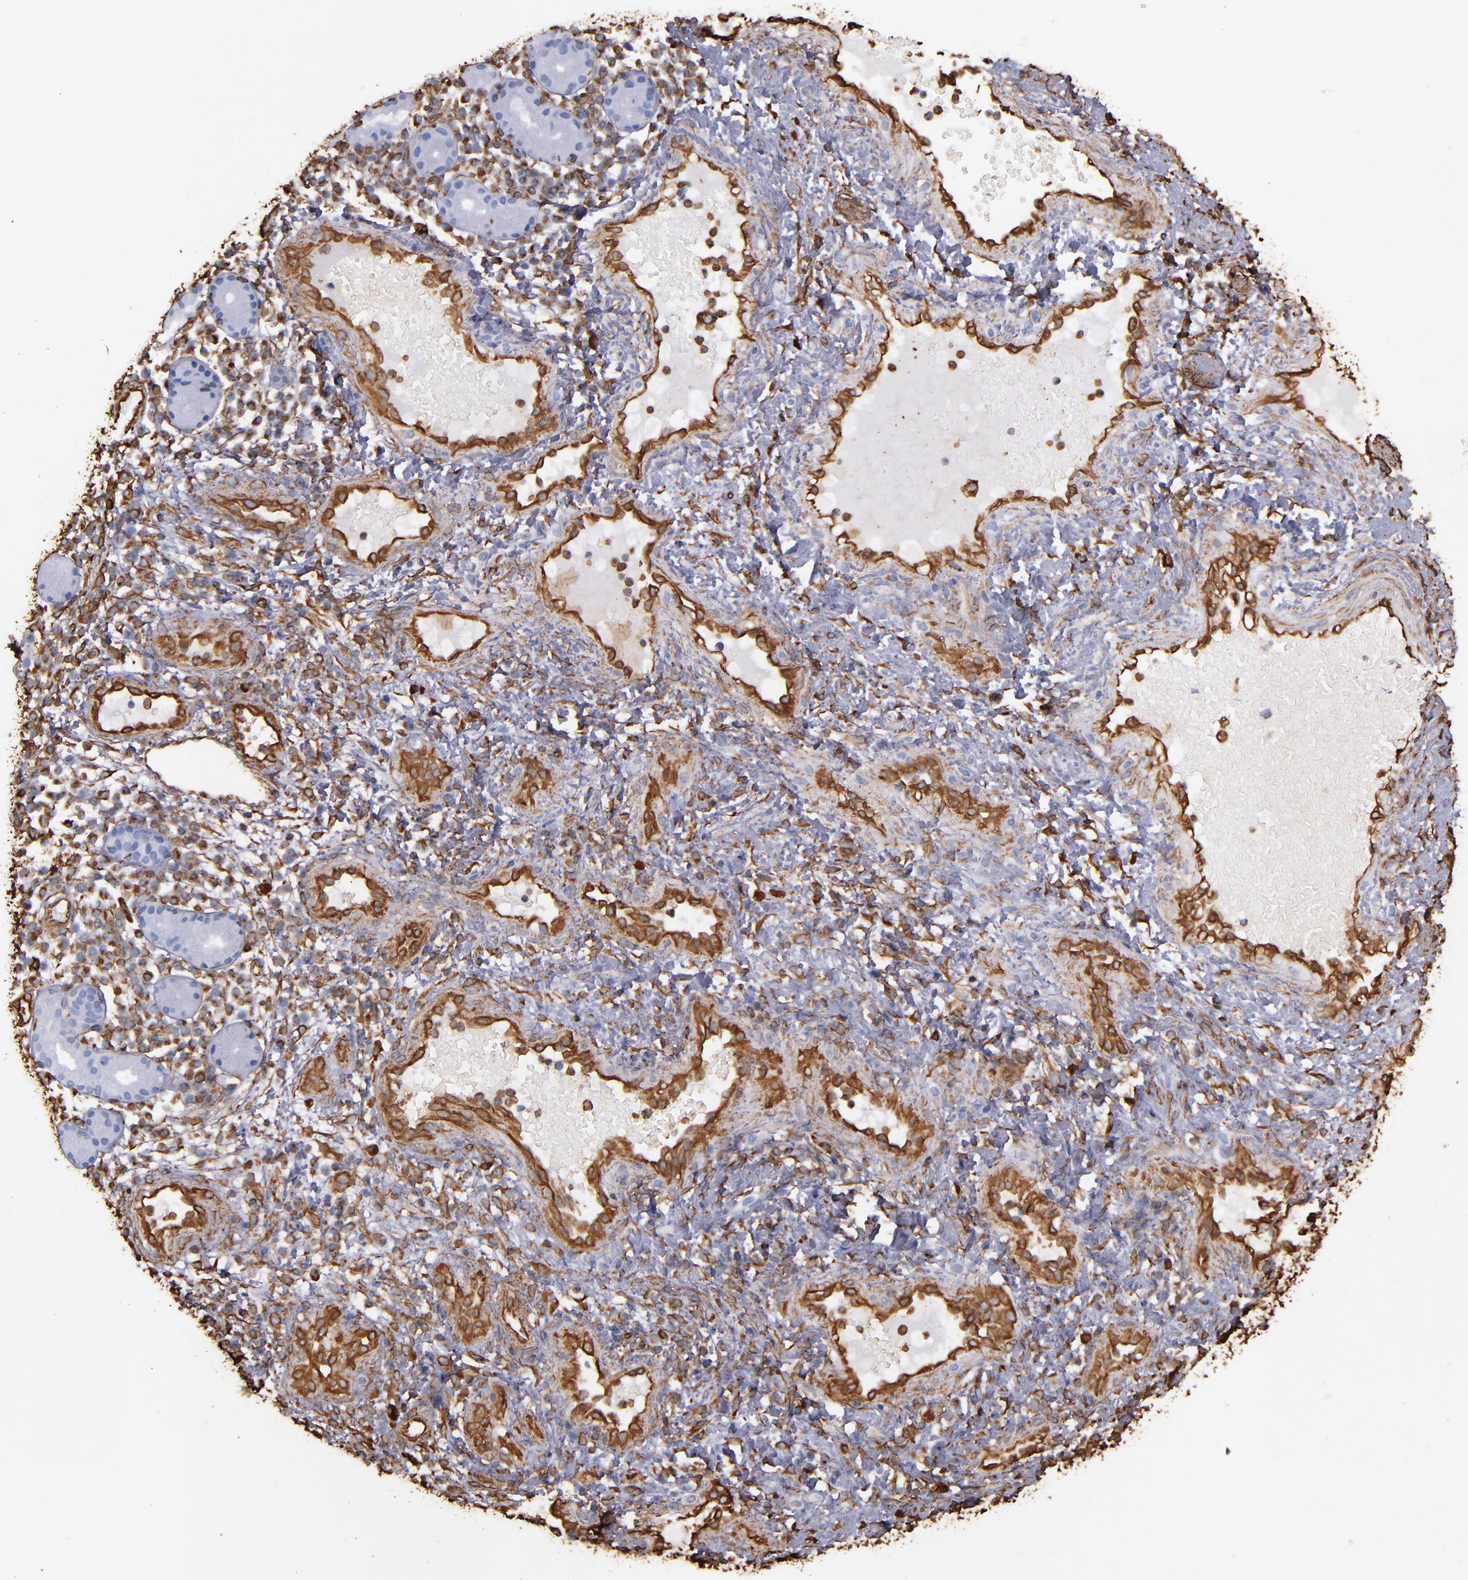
{"staining": {"intensity": "strong", "quantity": "<25%", "location": "cytoplasmic/membranous"}, "tissue": "nasopharynx", "cell_type": "Respiratory epithelial cells", "image_type": "normal", "snomed": [{"axis": "morphology", "description": "Normal tissue, NOS"}, {"axis": "morphology", "description": "Inflammation, NOS"}, {"axis": "morphology", "description": "Malignant melanoma, Metastatic site"}, {"axis": "topography", "description": "Nasopharynx"}], "caption": "Strong cytoplasmic/membranous positivity is identified in about <25% of respiratory epithelial cells in unremarkable nasopharynx.", "gene": "VIM", "patient": {"sex": "female", "age": 55}}